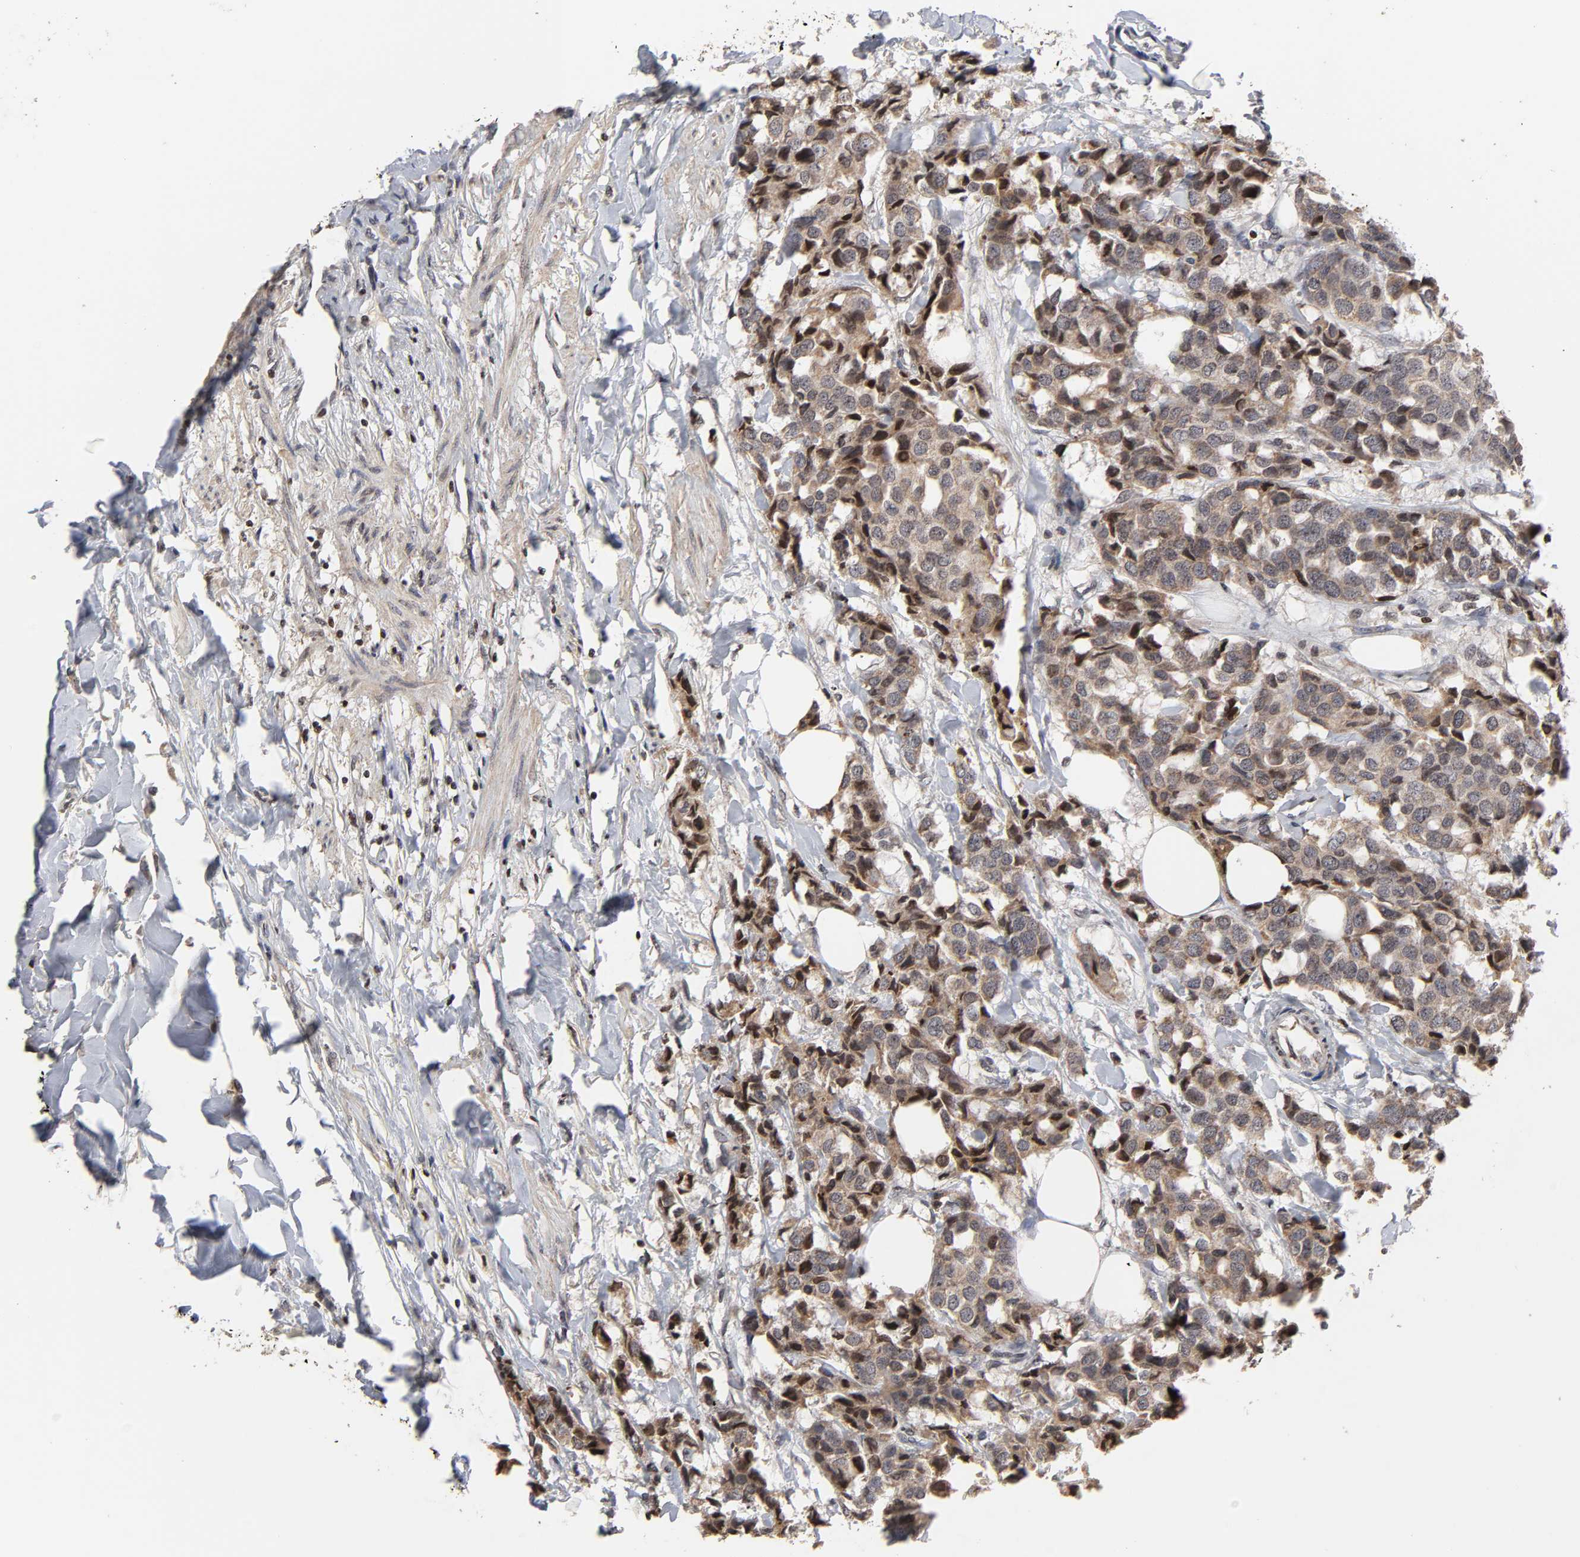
{"staining": {"intensity": "moderate", "quantity": ">75%", "location": "cytoplasmic/membranous"}, "tissue": "breast cancer", "cell_type": "Tumor cells", "image_type": "cancer", "snomed": [{"axis": "morphology", "description": "Duct carcinoma"}, {"axis": "topography", "description": "Breast"}], "caption": "Protein staining of infiltrating ductal carcinoma (breast) tissue displays moderate cytoplasmic/membranous staining in about >75% of tumor cells. (brown staining indicates protein expression, while blue staining denotes nuclei).", "gene": "ZNF473", "patient": {"sex": "female", "age": 80}}